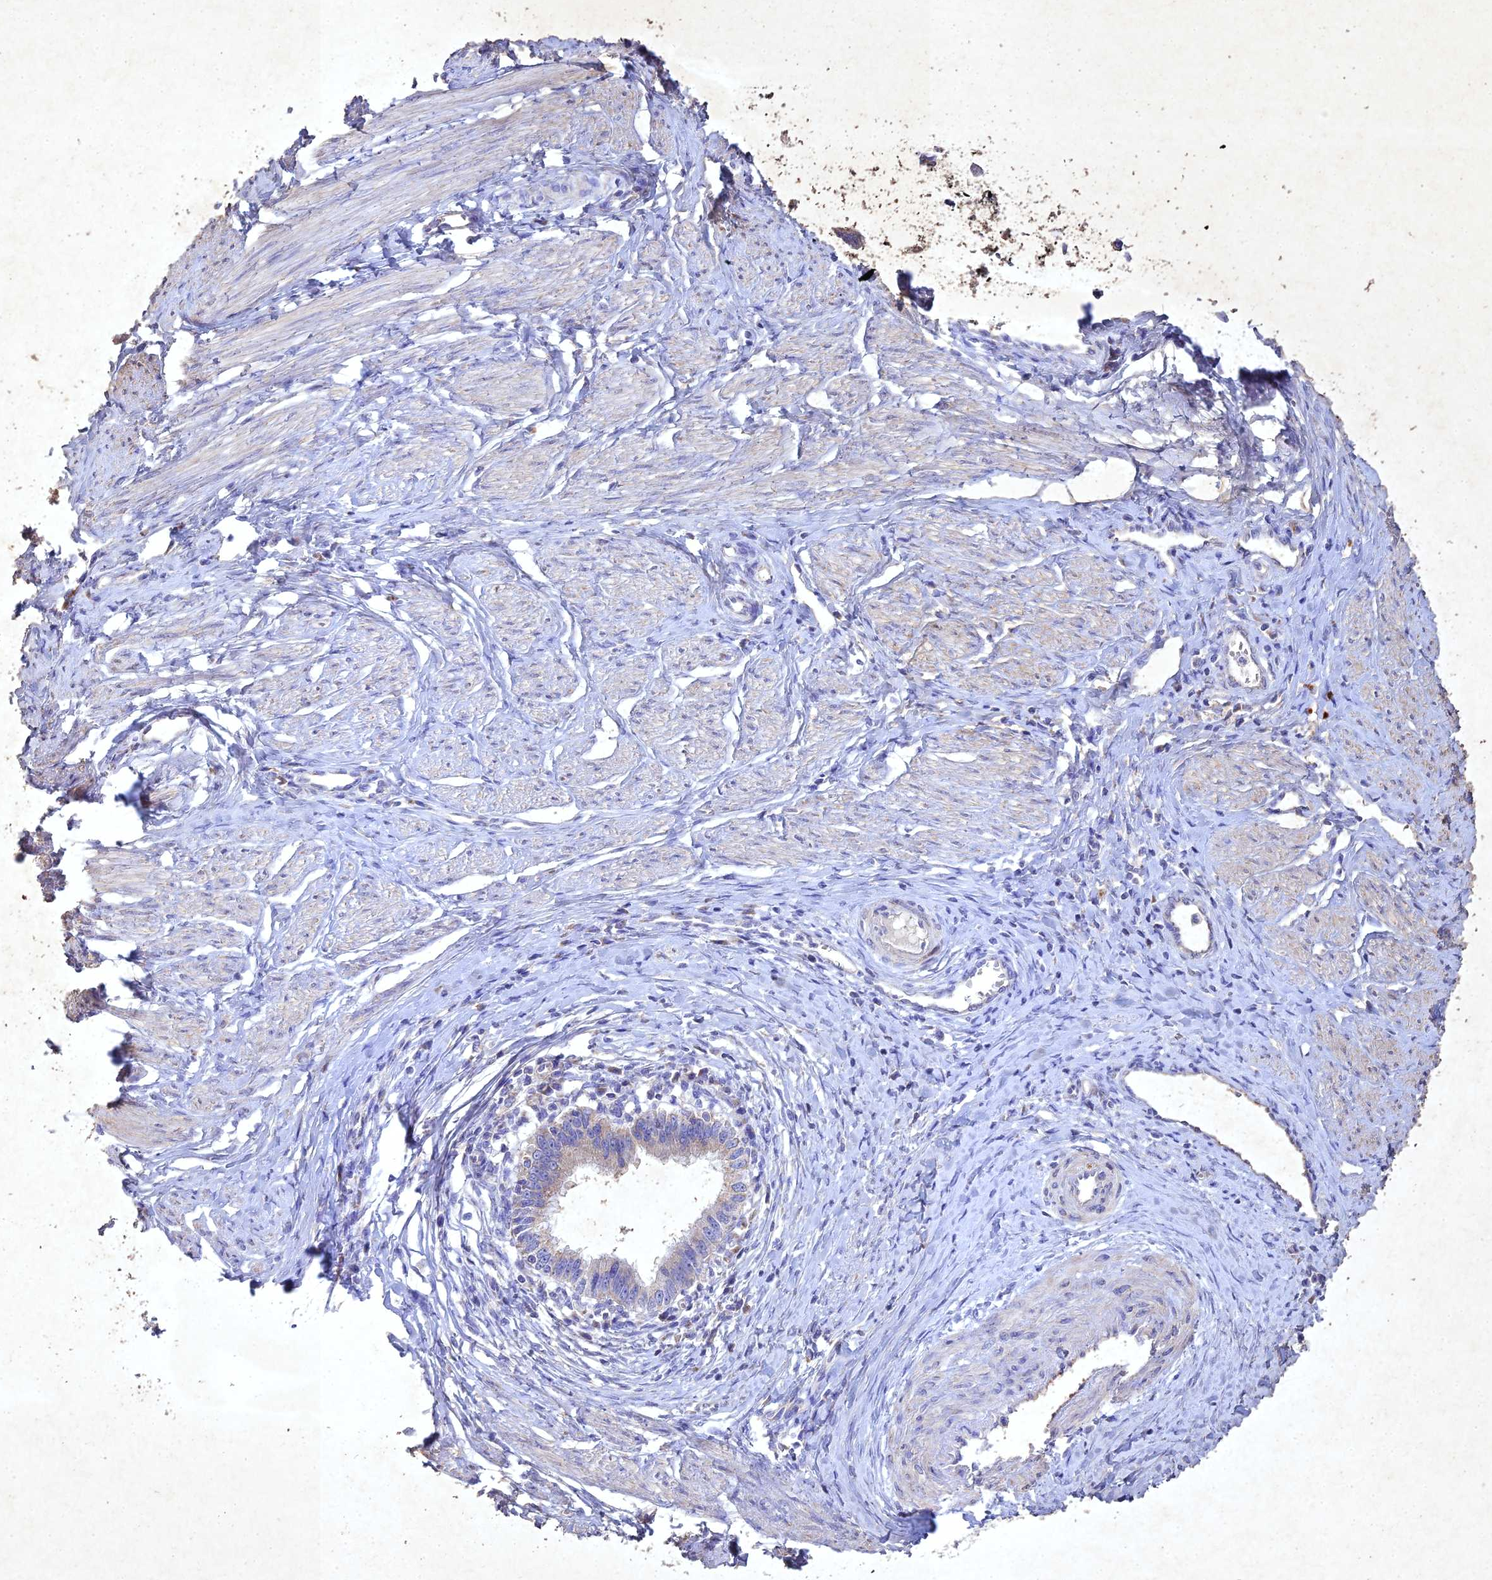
{"staining": {"intensity": "weak", "quantity": "25%-75%", "location": "cytoplasmic/membranous"}, "tissue": "cervical cancer", "cell_type": "Tumor cells", "image_type": "cancer", "snomed": [{"axis": "morphology", "description": "Adenocarcinoma, NOS"}, {"axis": "topography", "description": "Cervix"}], "caption": "There is low levels of weak cytoplasmic/membranous positivity in tumor cells of cervical cancer, as demonstrated by immunohistochemical staining (brown color).", "gene": "NDUFV1", "patient": {"sex": "female", "age": 36}}